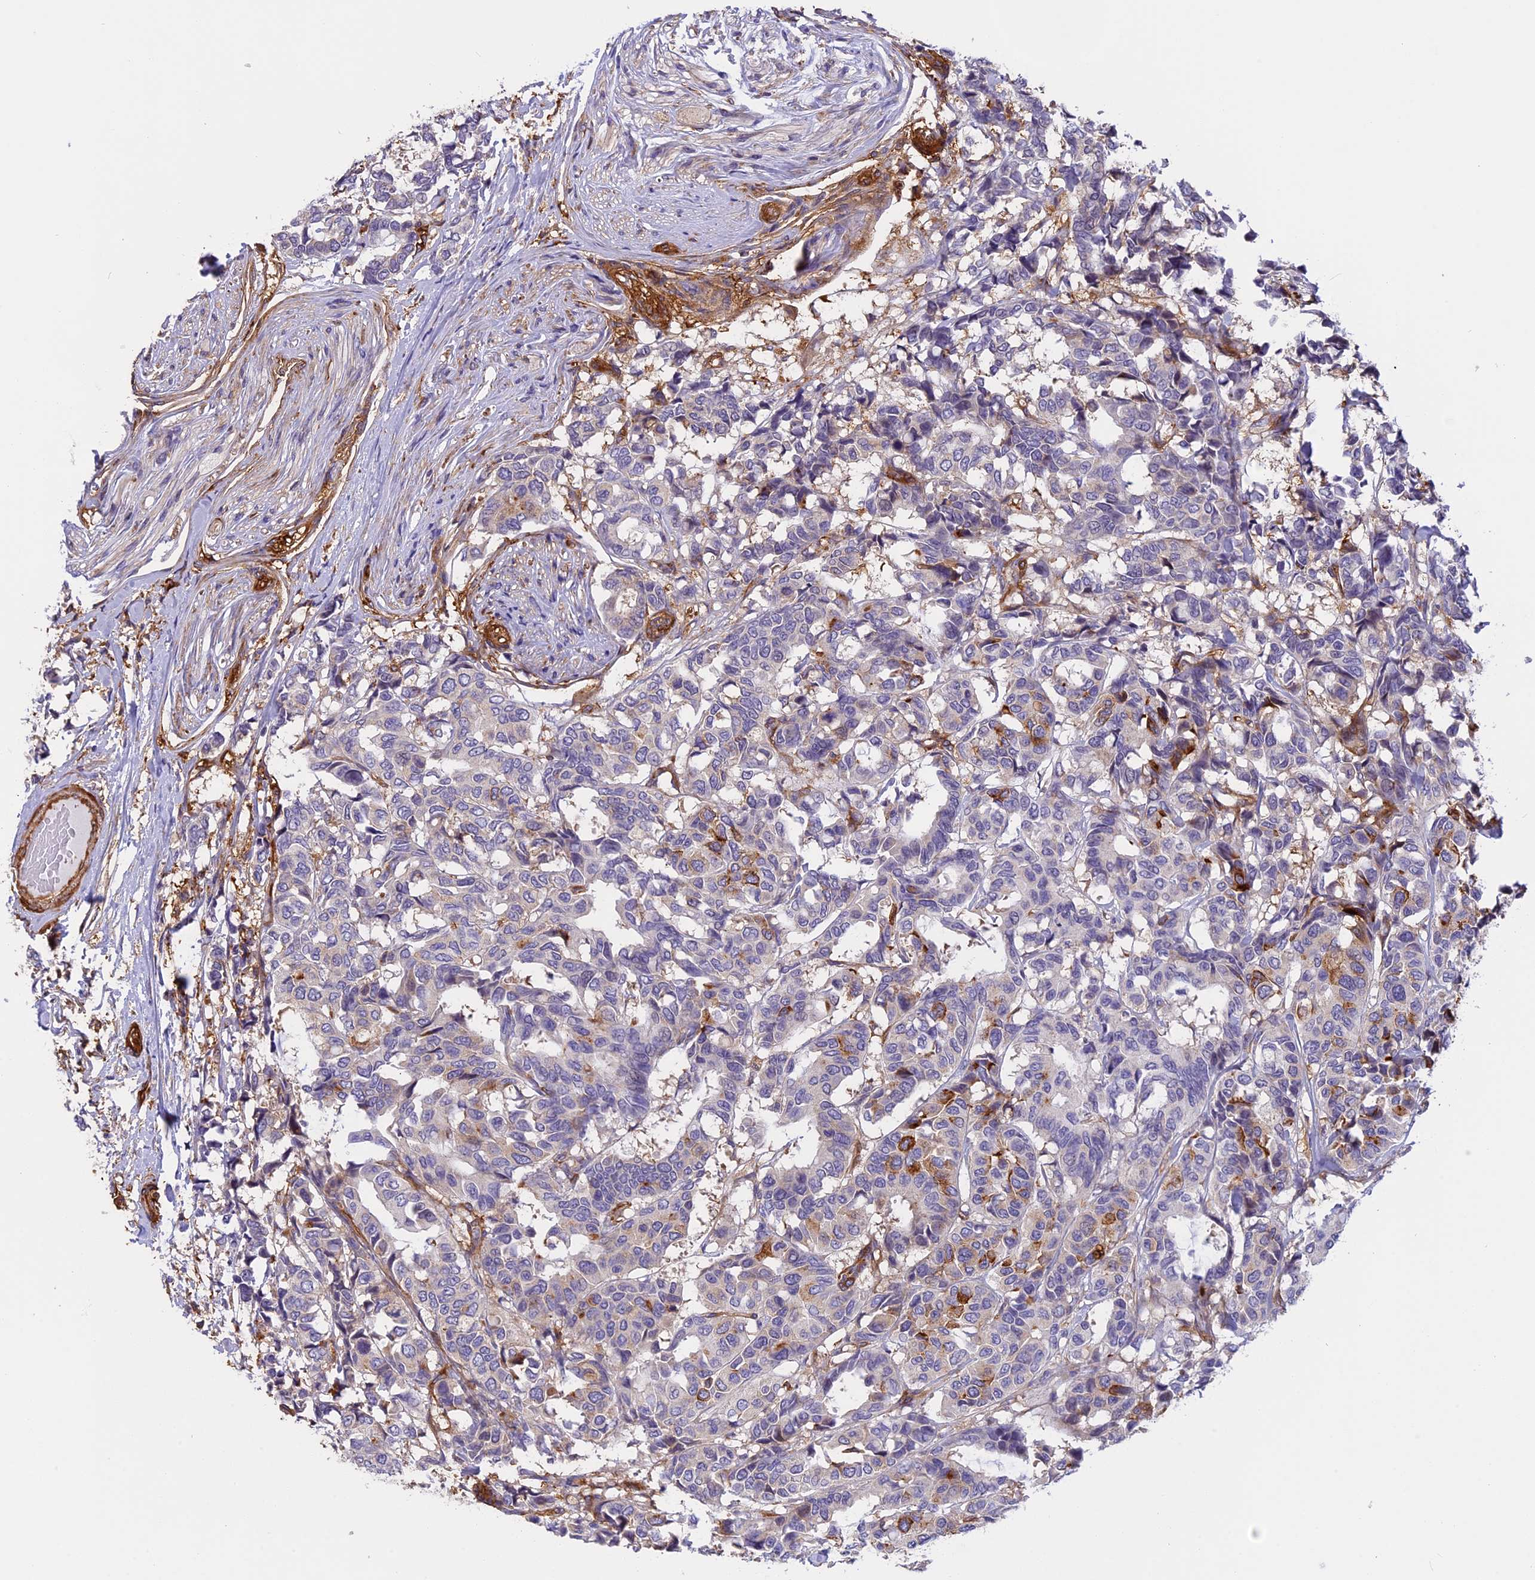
{"staining": {"intensity": "negative", "quantity": "none", "location": "none"}, "tissue": "breast cancer", "cell_type": "Tumor cells", "image_type": "cancer", "snomed": [{"axis": "morphology", "description": "Duct carcinoma"}, {"axis": "topography", "description": "Breast"}], "caption": "This is an immunohistochemistry (IHC) photomicrograph of human invasive ductal carcinoma (breast). There is no staining in tumor cells.", "gene": "EHBP1L1", "patient": {"sex": "female", "age": 87}}